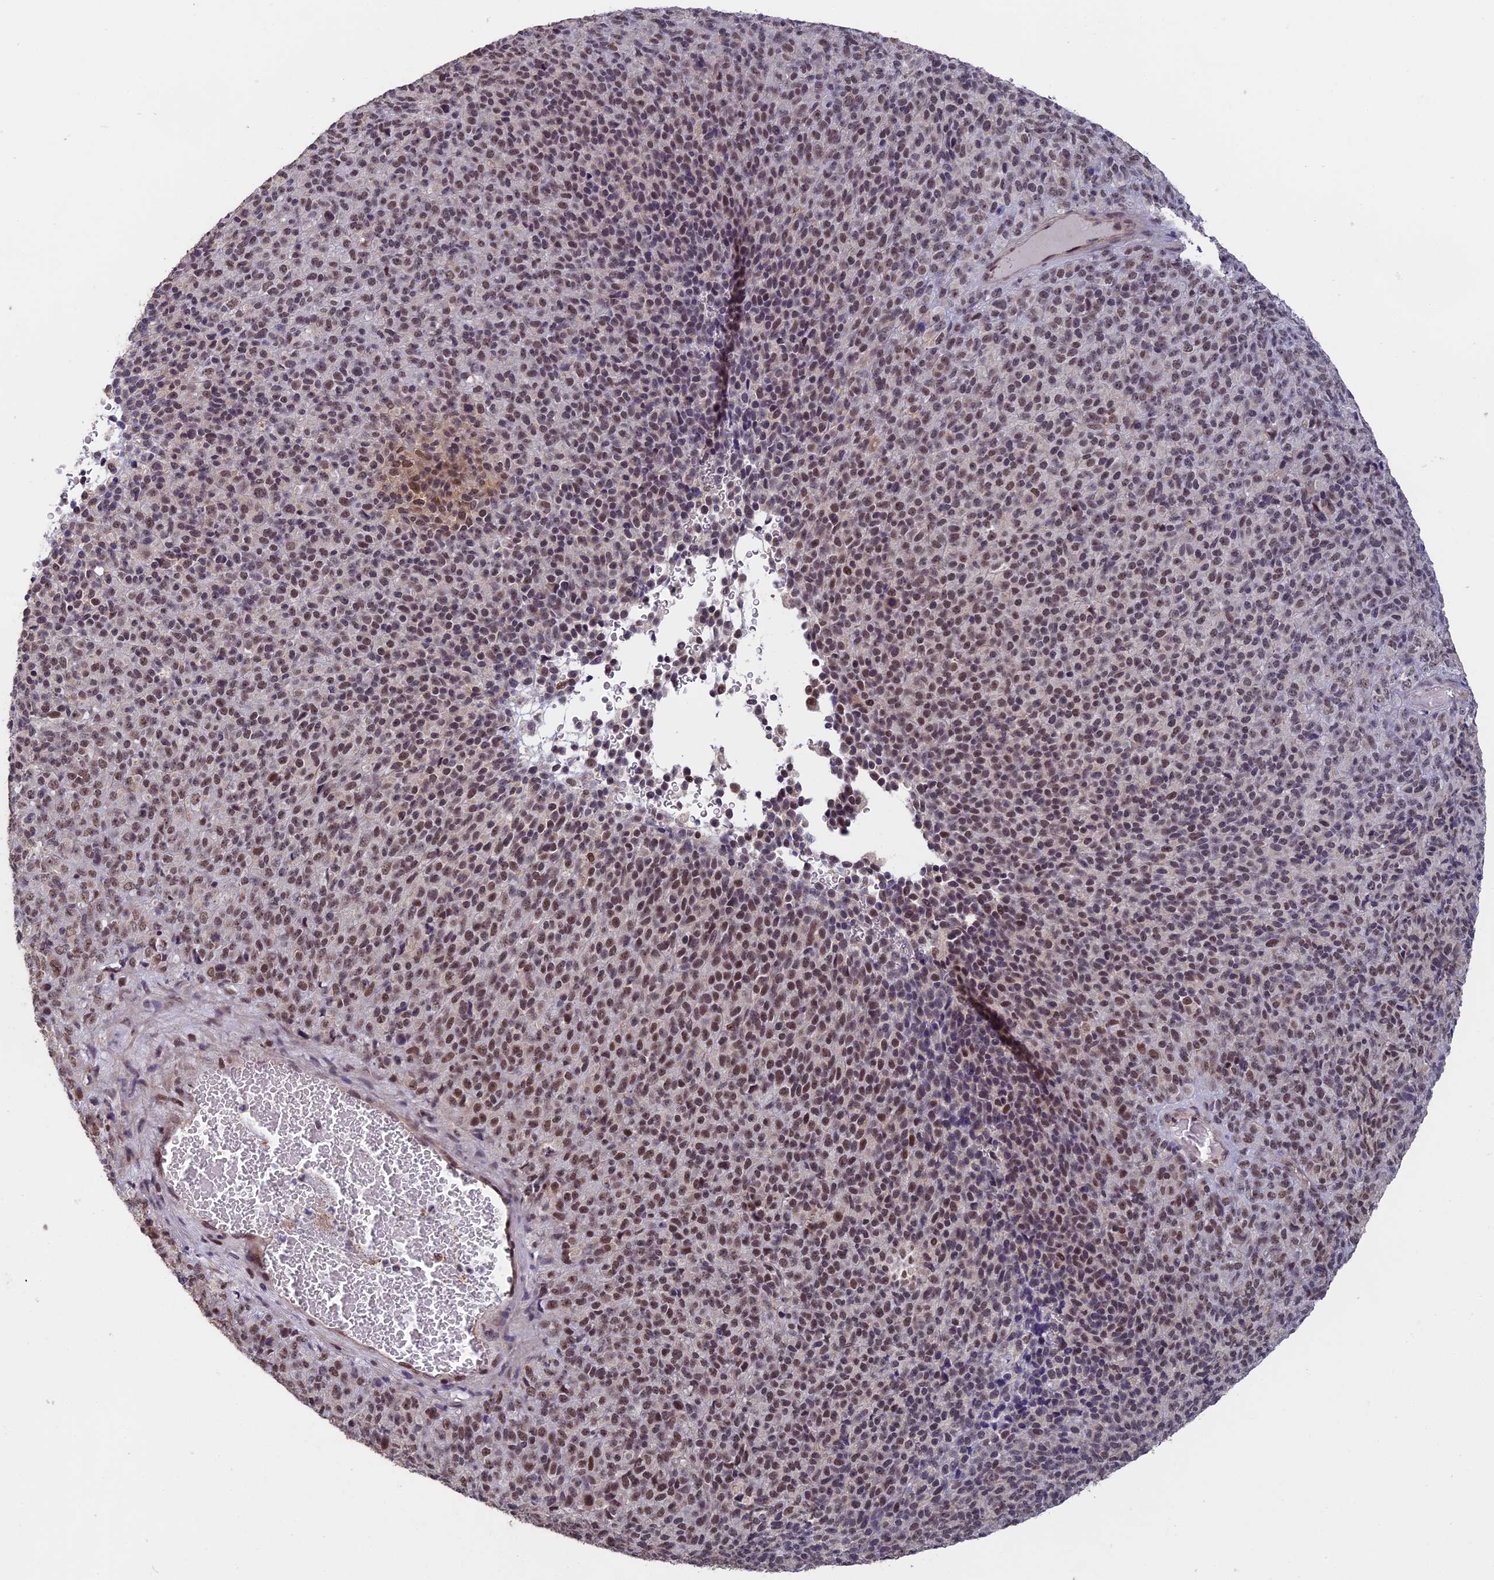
{"staining": {"intensity": "moderate", "quantity": ">75%", "location": "nuclear"}, "tissue": "melanoma", "cell_type": "Tumor cells", "image_type": "cancer", "snomed": [{"axis": "morphology", "description": "Malignant melanoma, Metastatic site"}, {"axis": "topography", "description": "Brain"}], "caption": "A medium amount of moderate nuclear staining is seen in approximately >75% of tumor cells in melanoma tissue.", "gene": "MORF4L1", "patient": {"sex": "female", "age": 56}}